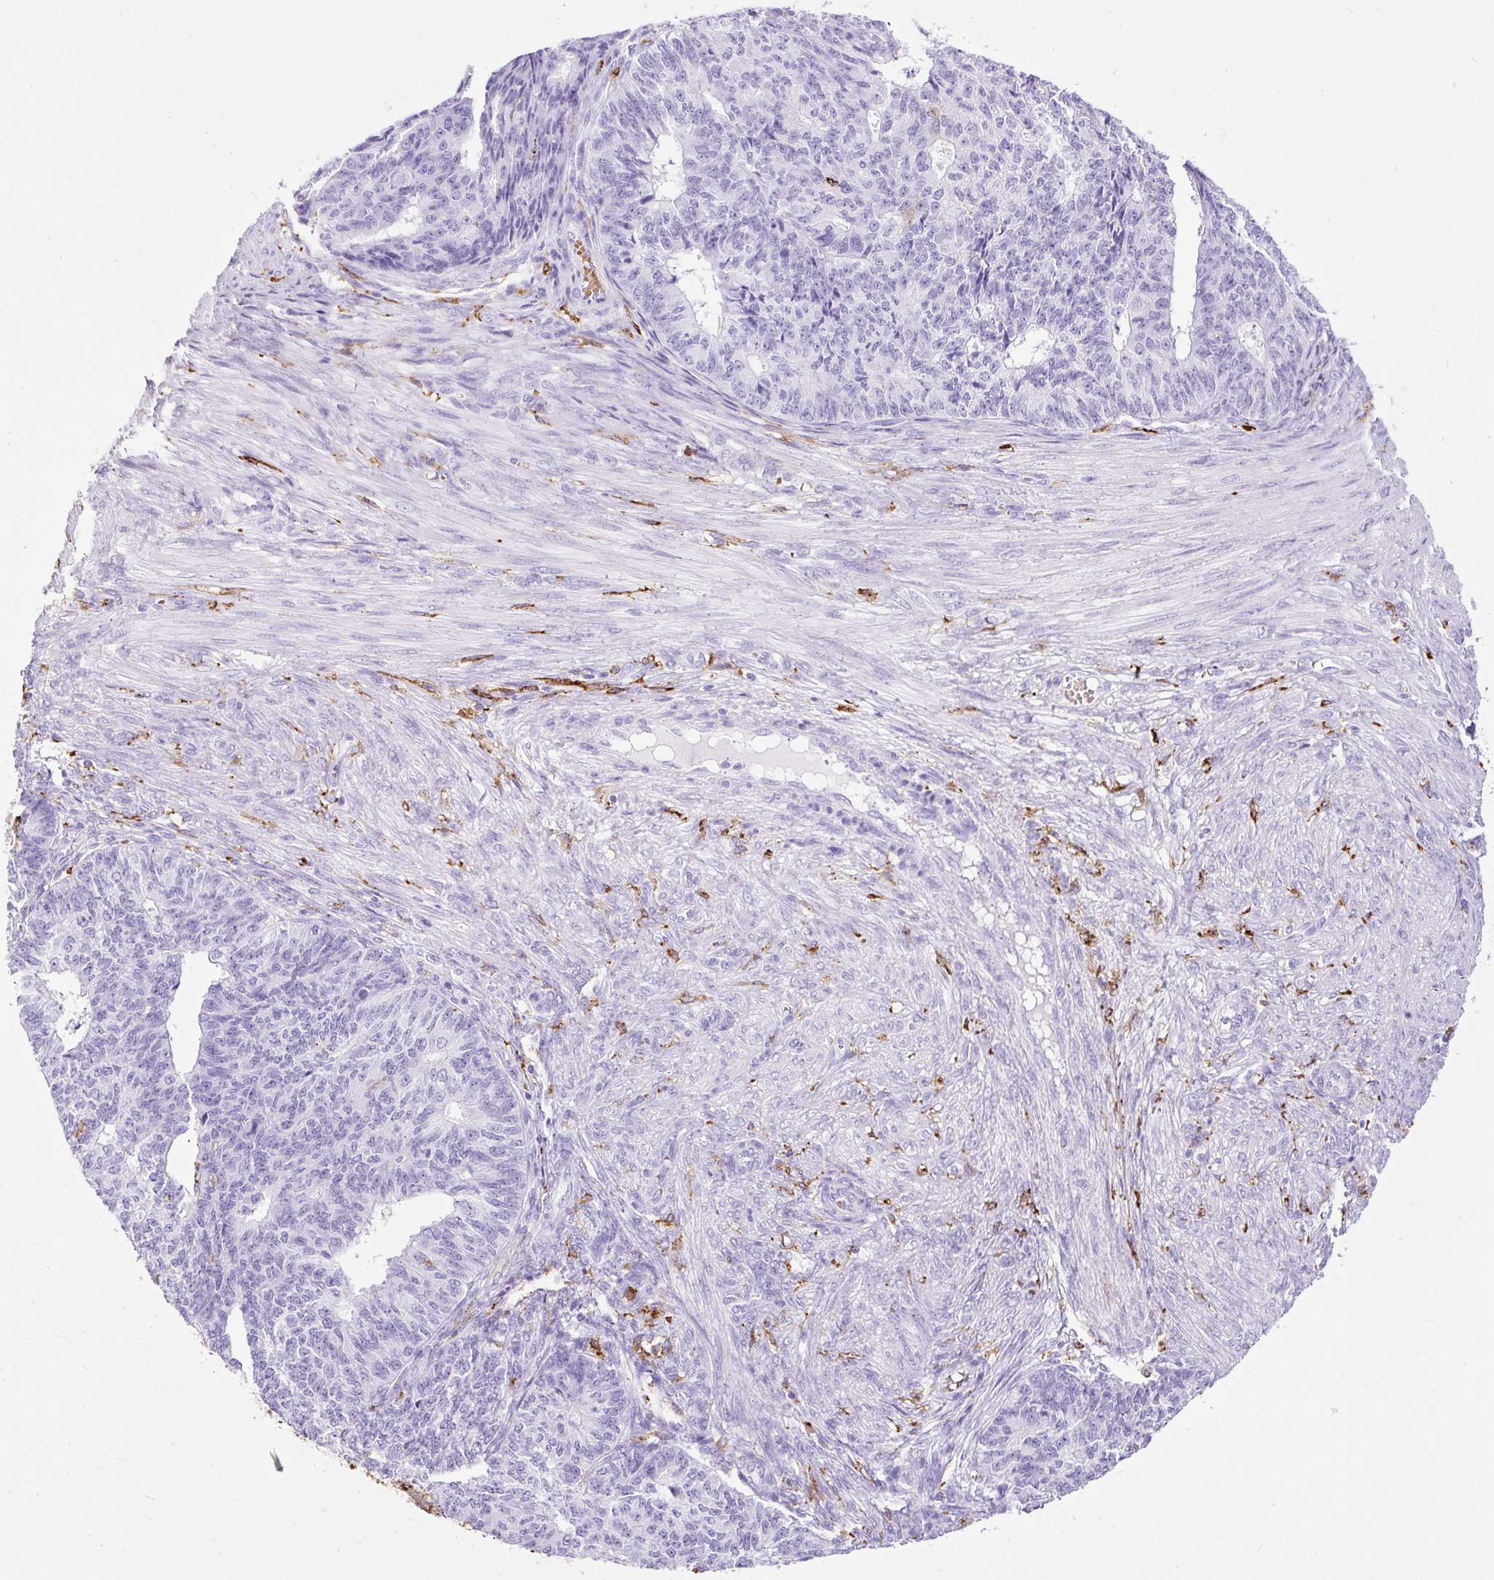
{"staining": {"intensity": "negative", "quantity": "none", "location": "none"}, "tissue": "endometrial cancer", "cell_type": "Tumor cells", "image_type": "cancer", "snomed": [{"axis": "morphology", "description": "Adenocarcinoma, NOS"}, {"axis": "topography", "description": "Endometrium"}], "caption": "Photomicrograph shows no protein positivity in tumor cells of endometrial cancer tissue. (Stains: DAB IHC with hematoxylin counter stain, Microscopy: brightfield microscopy at high magnification).", "gene": "HLA-DRA", "patient": {"sex": "female", "age": 32}}